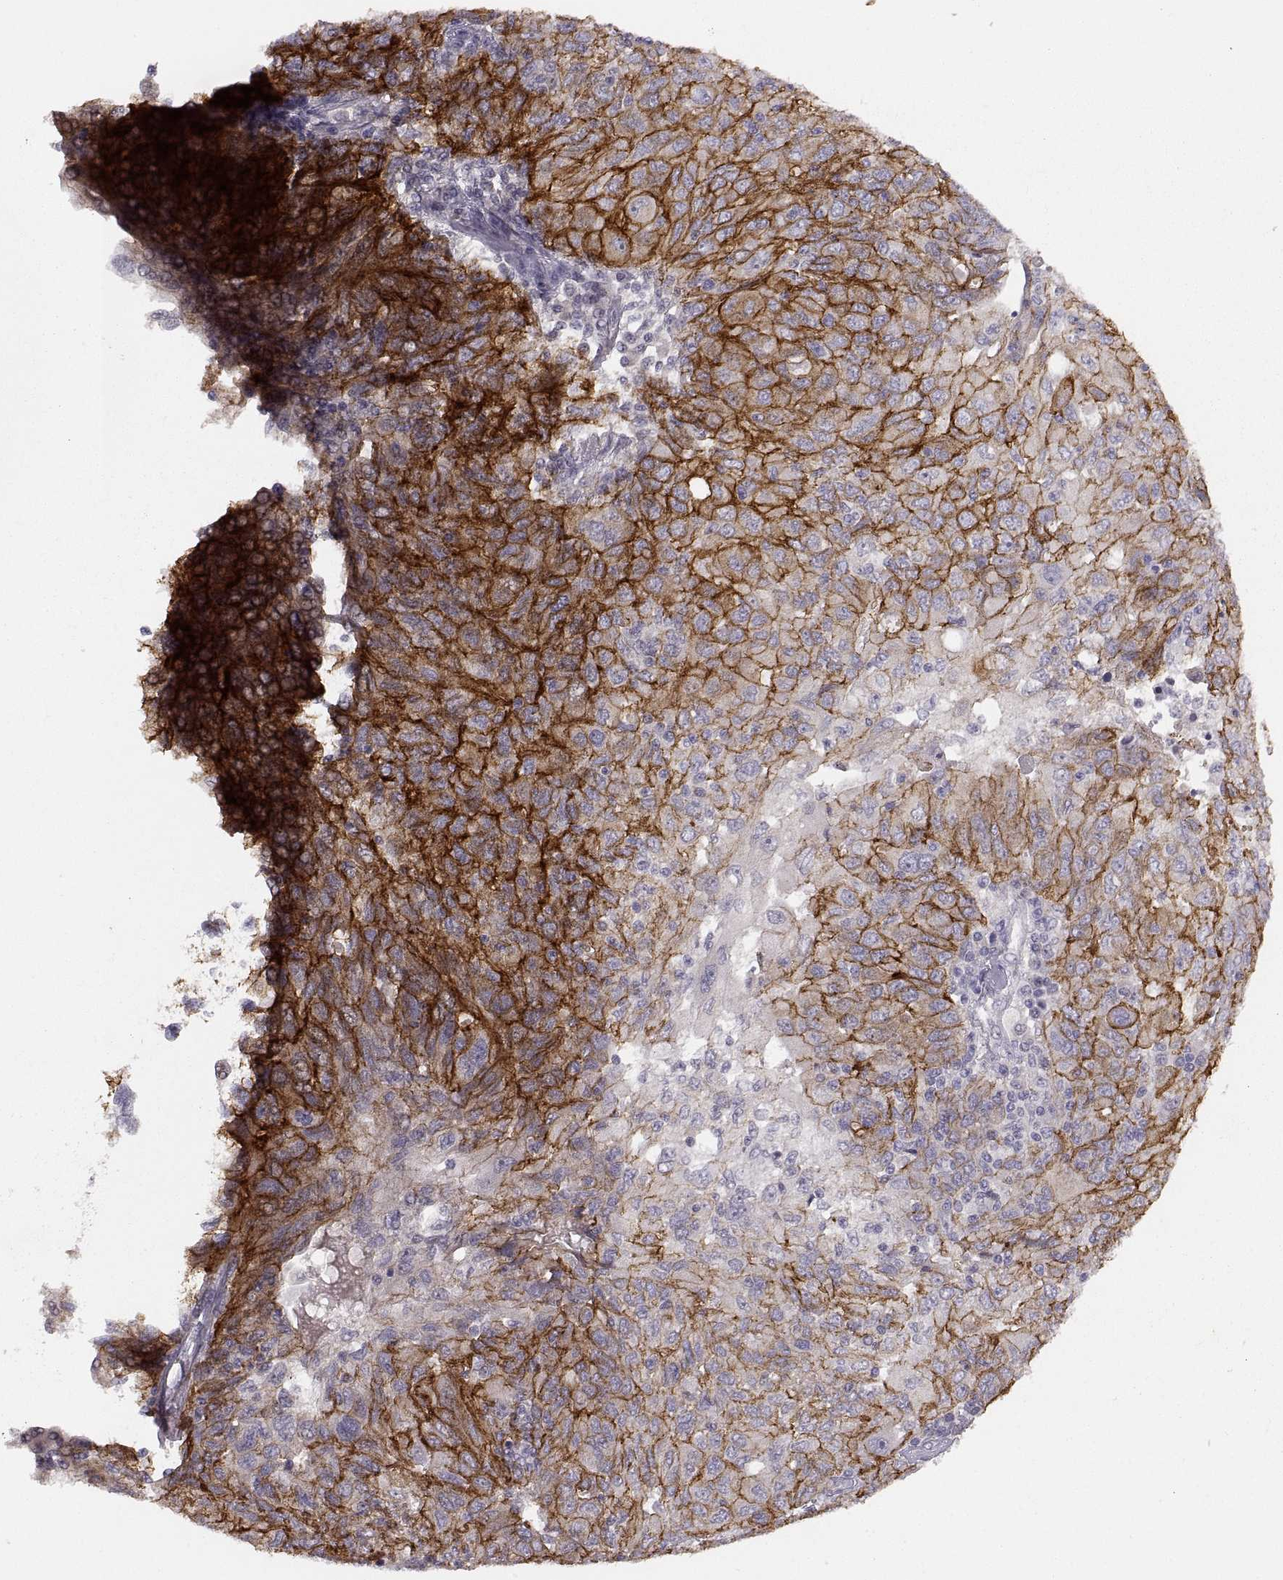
{"staining": {"intensity": "strong", "quantity": ">75%", "location": "cytoplasmic/membranous"}, "tissue": "ovarian cancer", "cell_type": "Tumor cells", "image_type": "cancer", "snomed": [{"axis": "morphology", "description": "Carcinoma, endometroid"}, {"axis": "topography", "description": "Ovary"}], "caption": "Ovarian cancer (endometroid carcinoma) stained with immunohistochemistry exhibits strong cytoplasmic/membranous staining in approximately >75% of tumor cells.", "gene": "CDH2", "patient": {"sex": "female", "age": 50}}